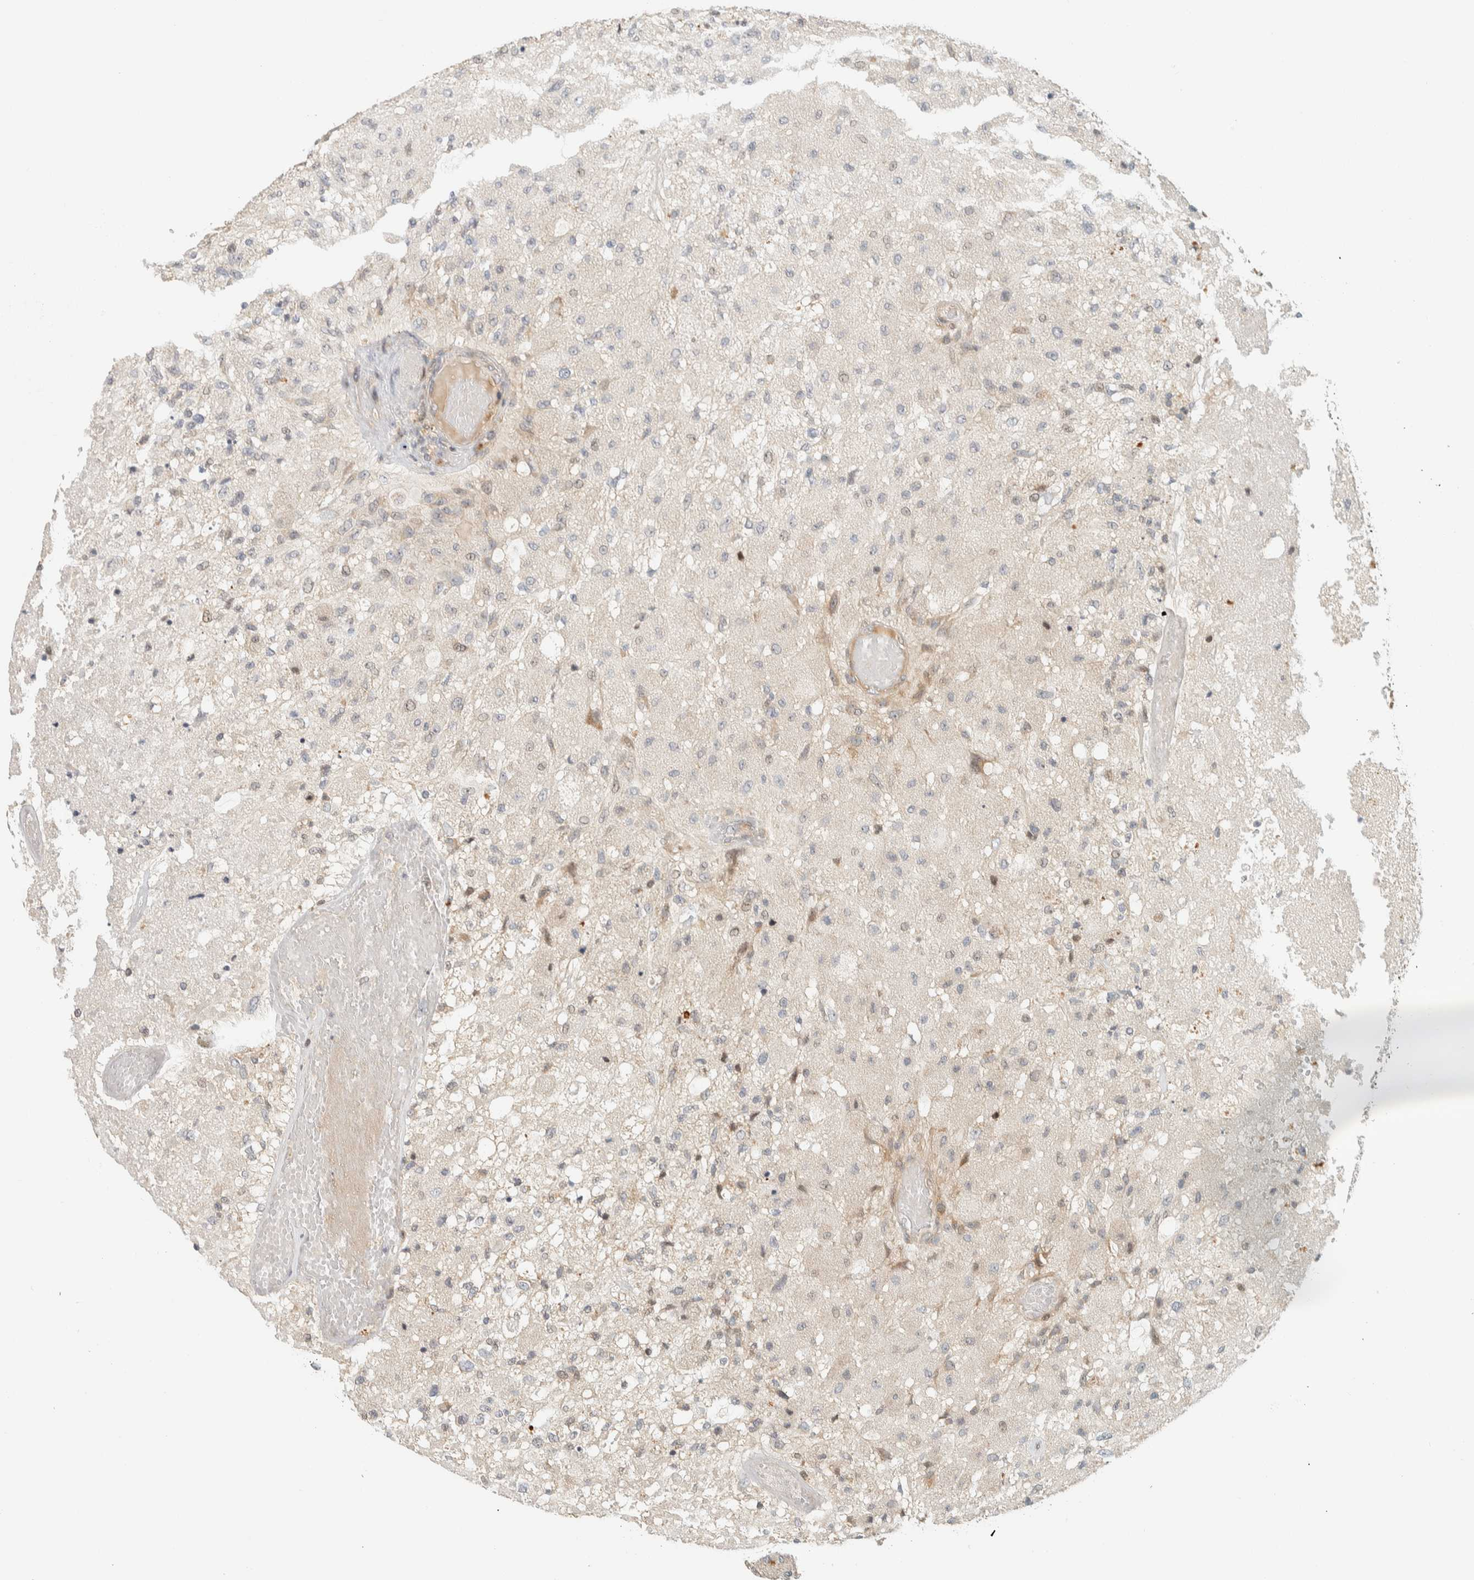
{"staining": {"intensity": "negative", "quantity": "none", "location": "none"}, "tissue": "glioma", "cell_type": "Tumor cells", "image_type": "cancer", "snomed": [{"axis": "morphology", "description": "Normal tissue, NOS"}, {"axis": "morphology", "description": "Glioma, malignant, High grade"}, {"axis": "topography", "description": "Cerebral cortex"}], "caption": "Tumor cells show no significant positivity in glioma.", "gene": "CCDC171", "patient": {"sex": "male", "age": 77}}